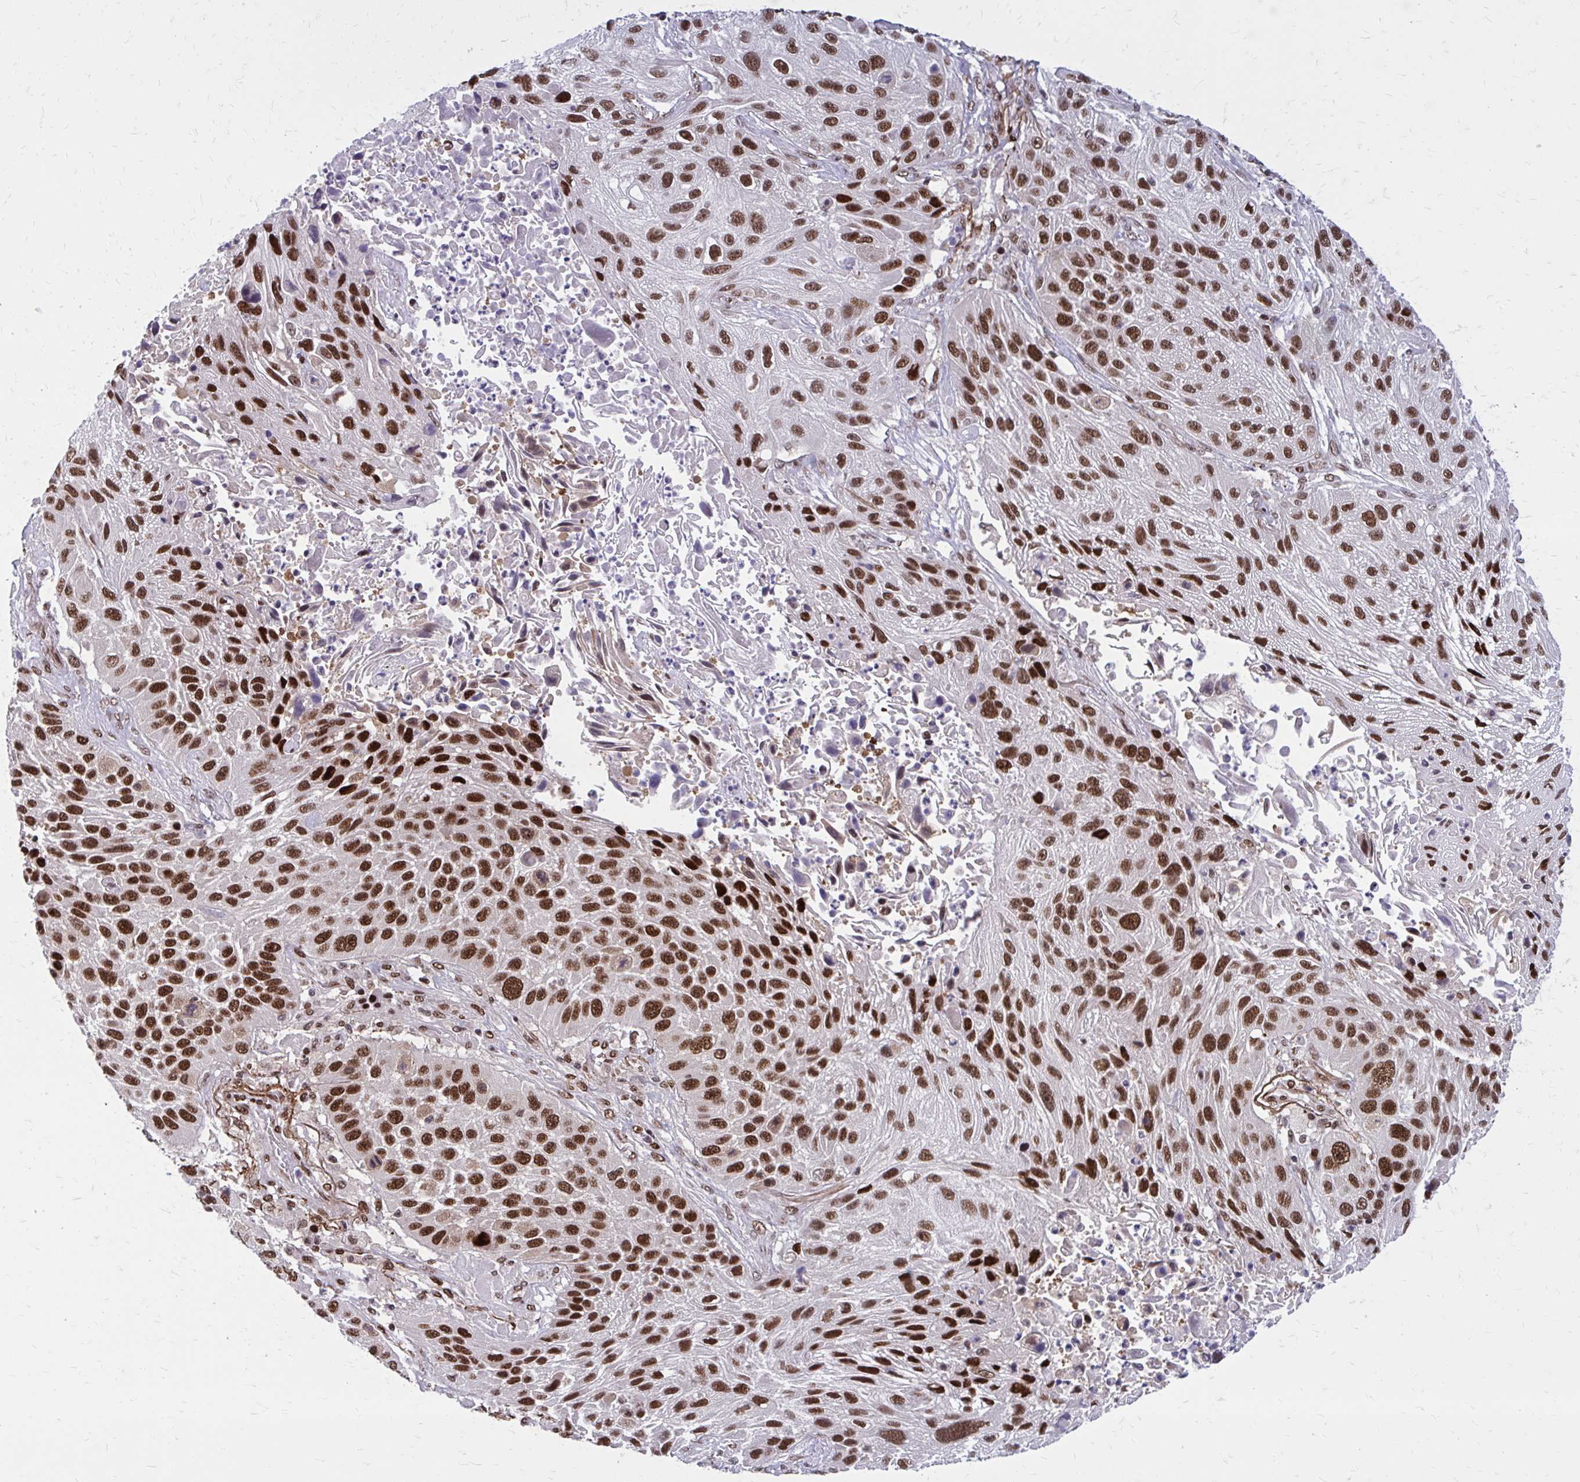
{"staining": {"intensity": "strong", "quantity": ">75%", "location": "nuclear"}, "tissue": "lung cancer", "cell_type": "Tumor cells", "image_type": "cancer", "snomed": [{"axis": "morphology", "description": "Normal morphology"}, {"axis": "morphology", "description": "Squamous cell carcinoma, NOS"}, {"axis": "topography", "description": "Lymph node"}, {"axis": "topography", "description": "Lung"}], "caption": "Tumor cells reveal high levels of strong nuclear positivity in about >75% of cells in human squamous cell carcinoma (lung). The staining is performed using DAB brown chromogen to label protein expression. The nuclei are counter-stained blue using hematoxylin.", "gene": "PSME4", "patient": {"sex": "male", "age": 67}}